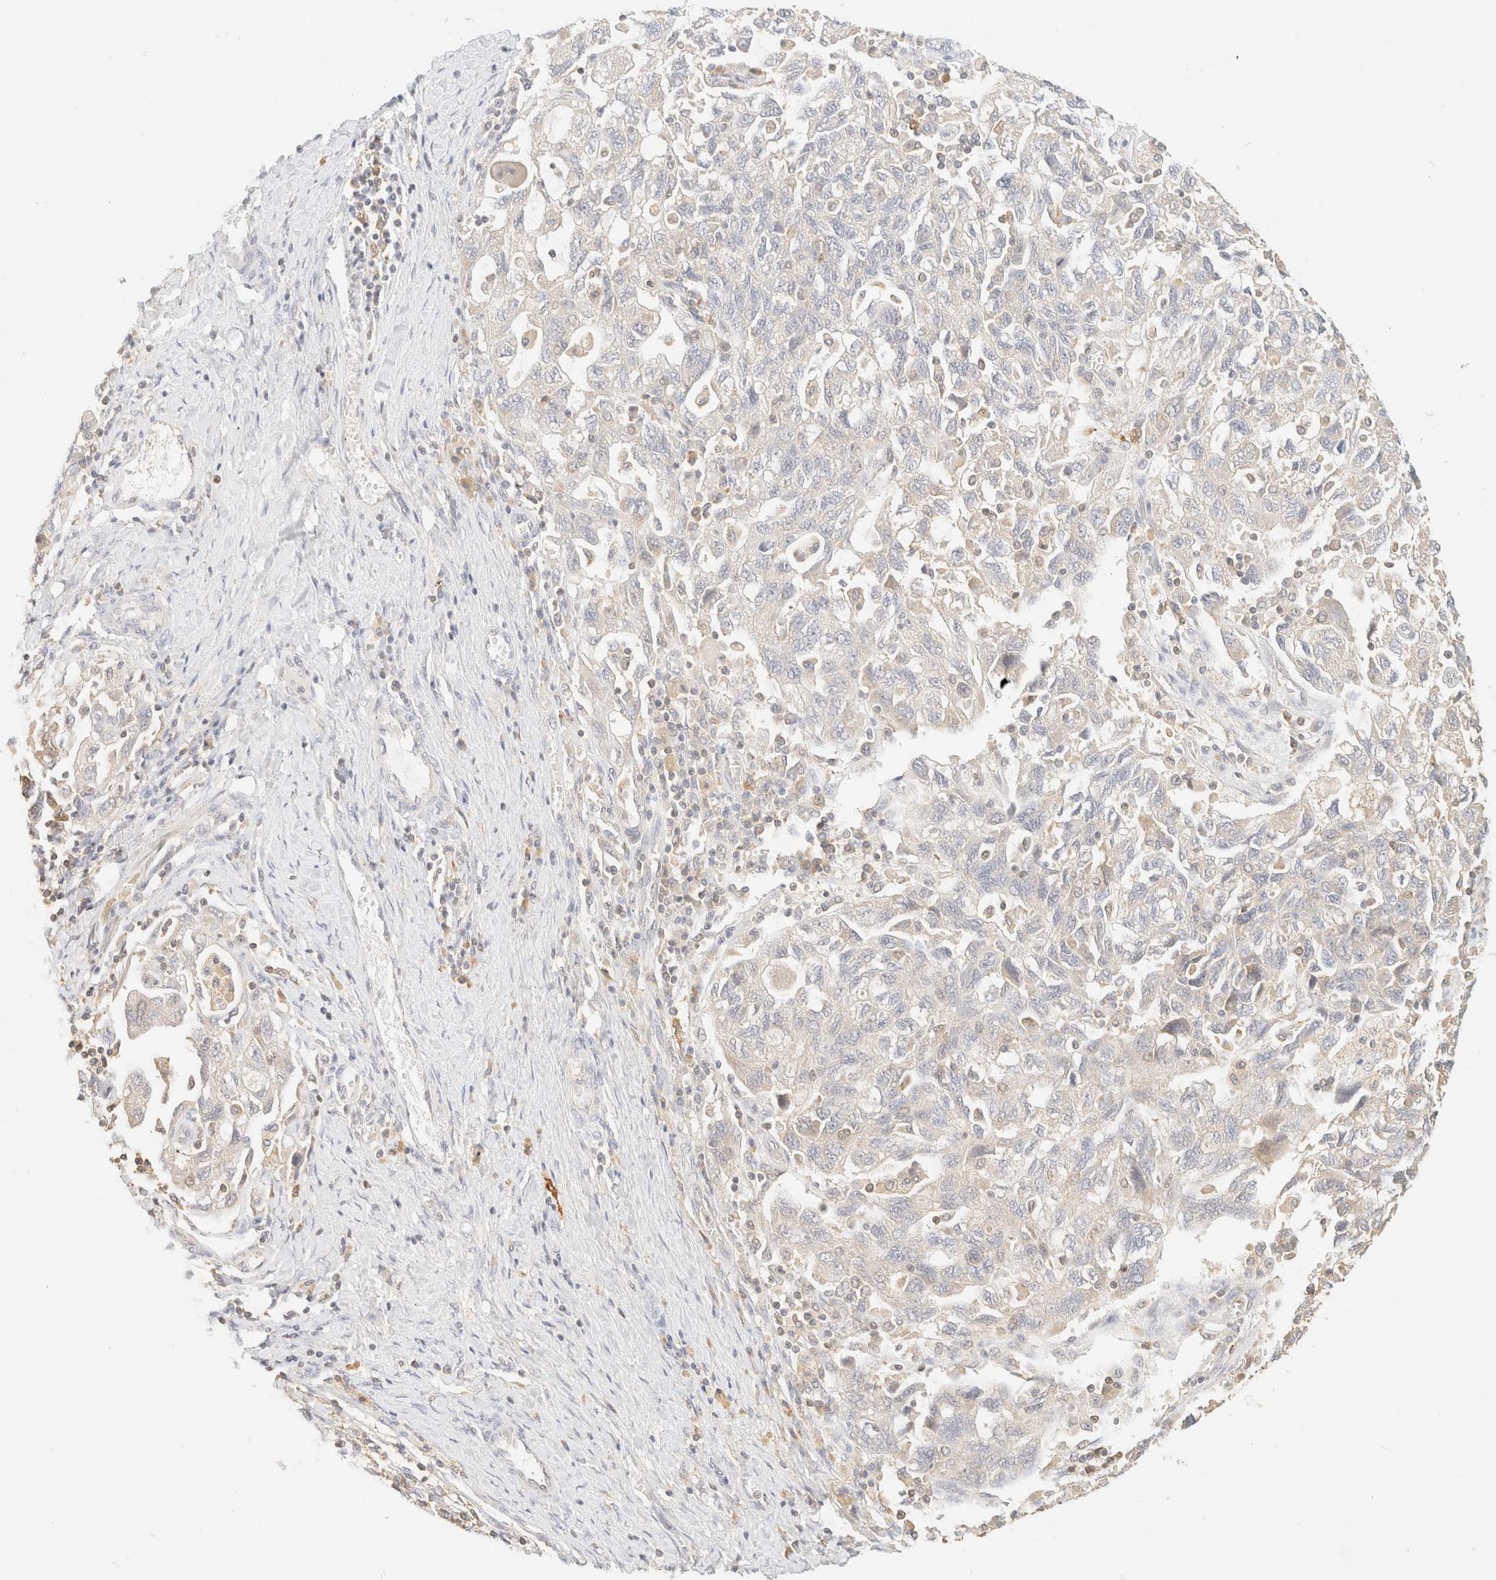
{"staining": {"intensity": "negative", "quantity": "none", "location": "none"}, "tissue": "ovarian cancer", "cell_type": "Tumor cells", "image_type": "cancer", "snomed": [{"axis": "morphology", "description": "Carcinoma, NOS"}, {"axis": "morphology", "description": "Cystadenocarcinoma, serous, NOS"}, {"axis": "topography", "description": "Ovary"}], "caption": "This is a photomicrograph of IHC staining of ovarian cancer, which shows no positivity in tumor cells. (Stains: DAB immunohistochemistry (IHC) with hematoxylin counter stain, Microscopy: brightfield microscopy at high magnification).", "gene": "TIMD4", "patient": {"sex": "female", "age": 69}}